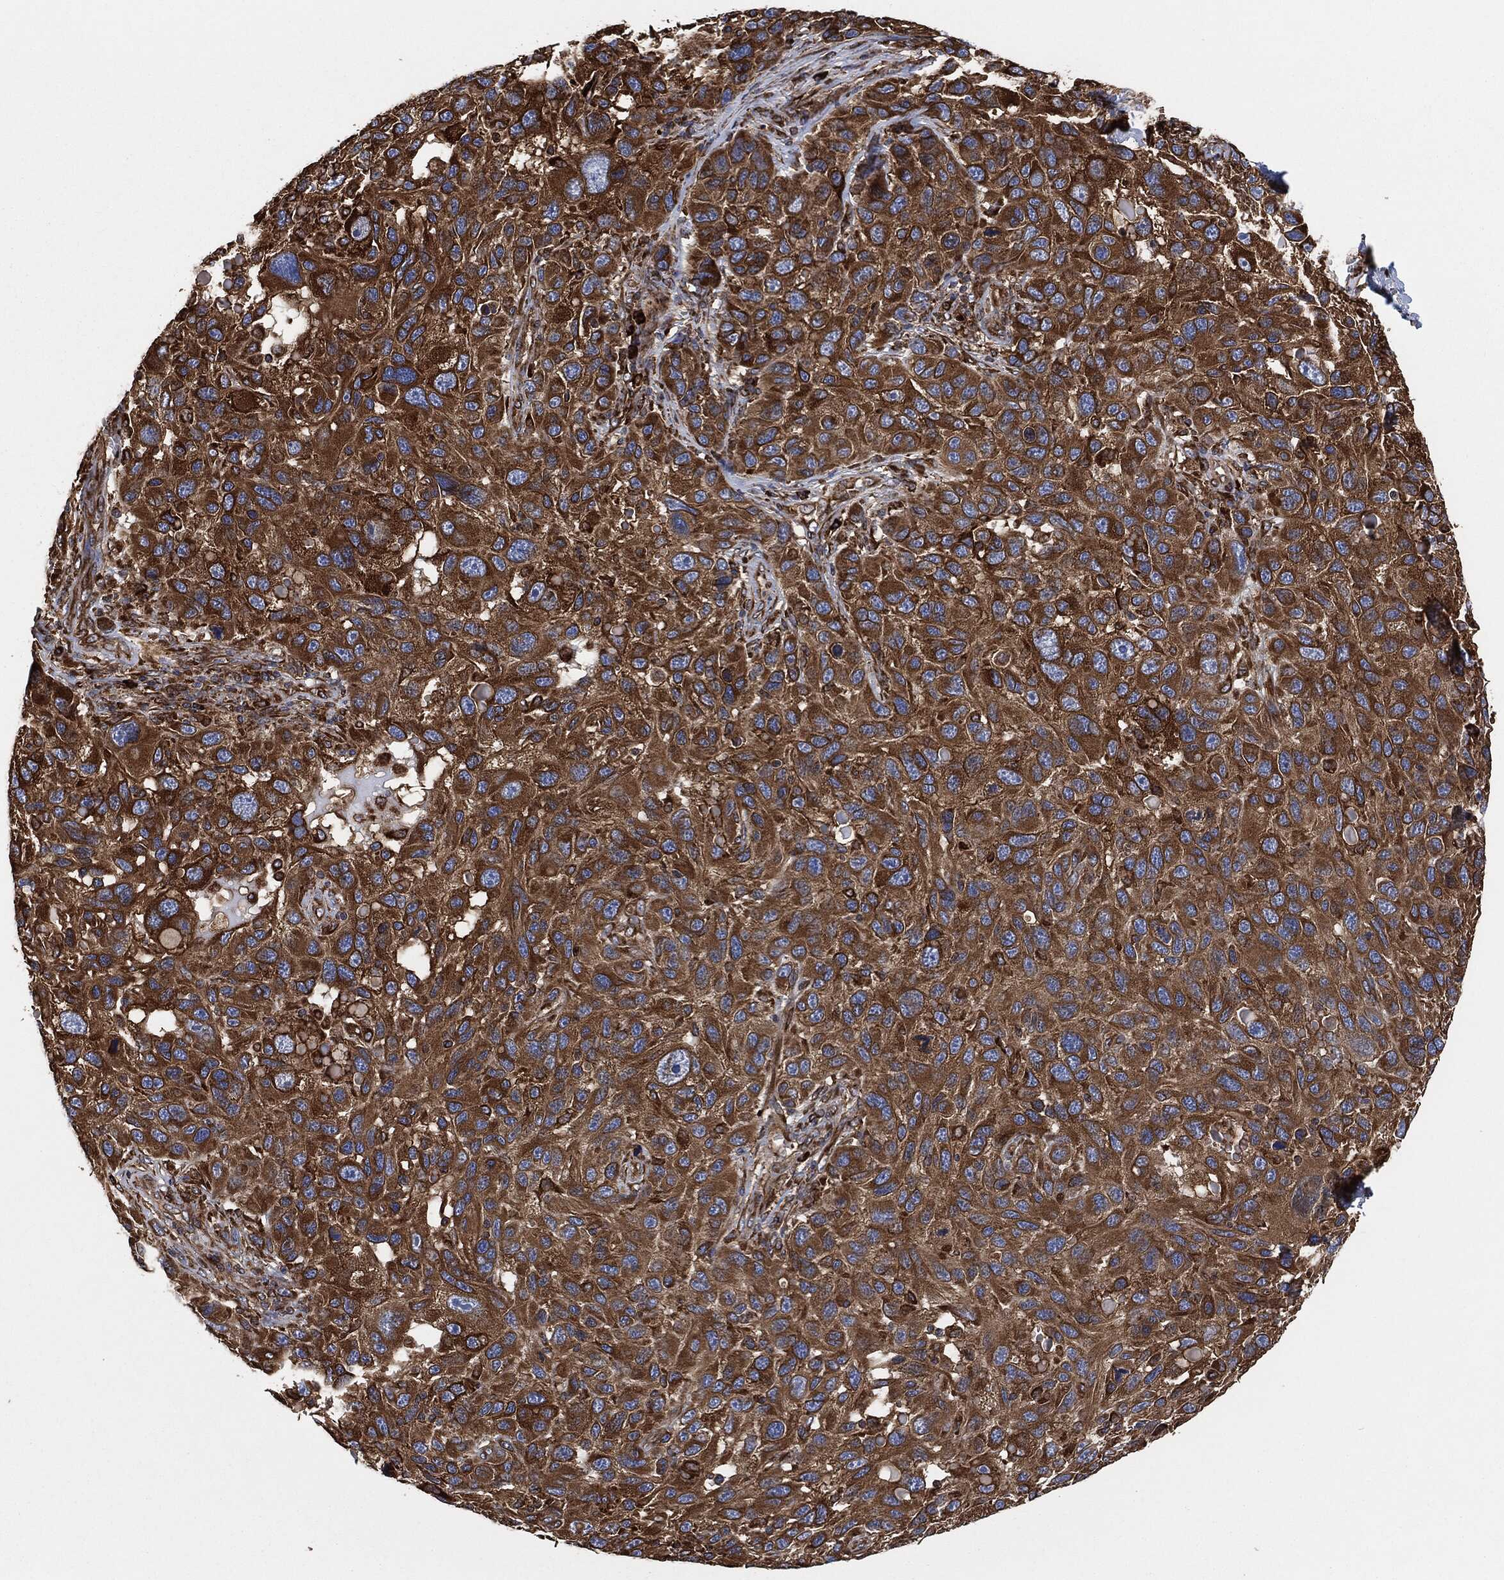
{"staining": {"intensity": "strong", "quantity": ">75%", "location": "cytoplasmic/membranous"}, "tissue": "melanoma", "cell_type": "Tumor cells", "image_type": "cancer", "snomed": [{"axis": "morphology", "description": "Malignant melanoma, NOS"}, {"axis": "topography", "description": "Skin"}], "caption": "About >75% of tumor cells in malignant melanoma show strong cytoplasmic/membranous protein expression as visualized by brown immunohistochemical staining.", "gene": "AMFR", "patient": {"sex": "male", "age": 53}}